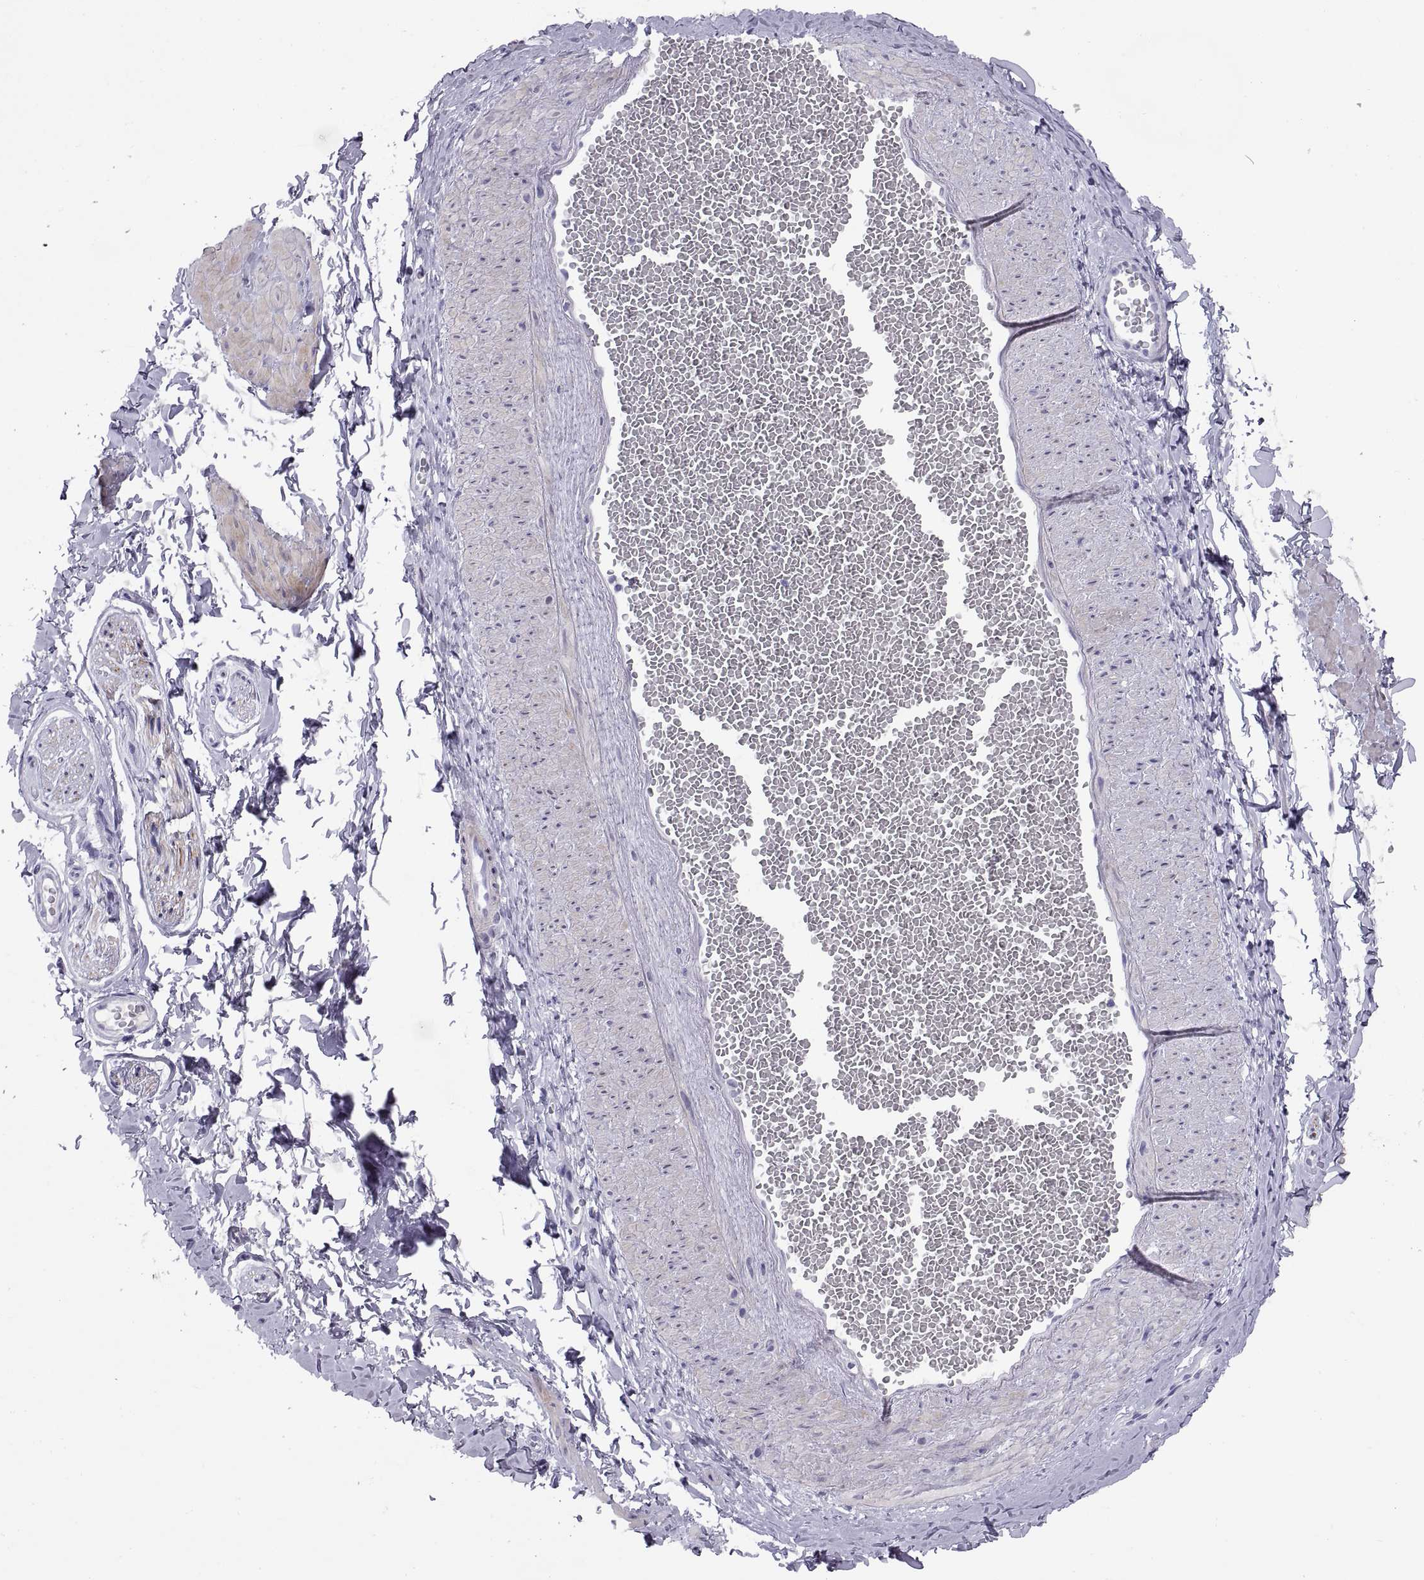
{"staining": {"intensity": "negative", "quantity": "none", "location": "none"}, "tissue": "adipose tissue", "cell_type": "Adipocytes", "image_type": "normal", "snomed": [{"axis": "morphology", "description": "Normal tissue, NOS"}, {"axis": "topography", "description": "Smooth muscle"}, {"axis": "topography", "description": "Peripheral nerve tissue"}], "caption": "The micrograph reveals no significant positivity in adipocytes of adipose tissue.", "gene": "RGS20", "patient": {"sex": "male", "age": 22}}